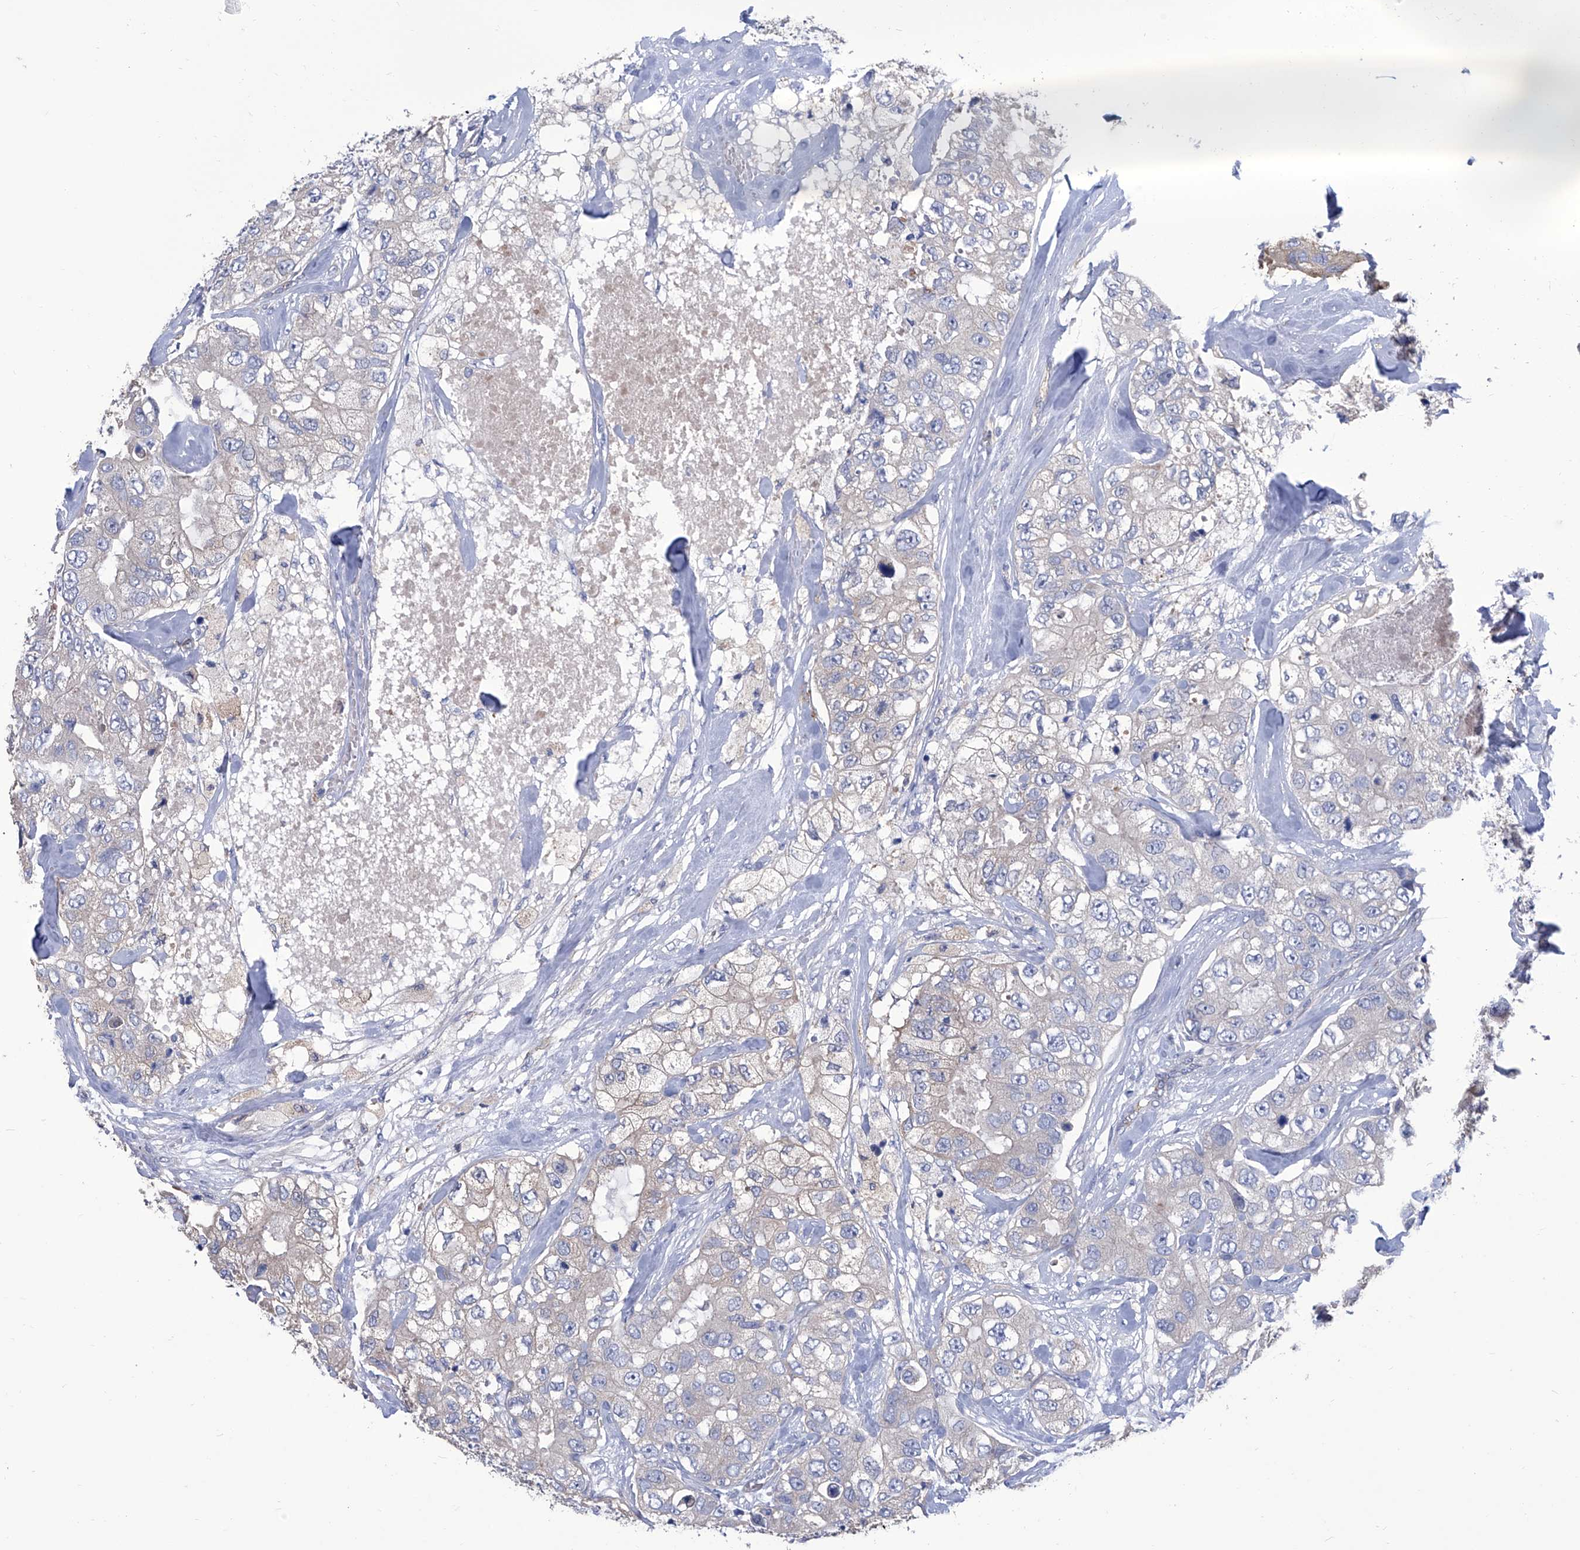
{"staining": {"intensity": "negative", "quantity": "none", "location": "none"}, "tissue": "breast cancer", "cell_type": "Tumor cells", "image_type": "cancer", "snomed": [{"axis": "morphology", "description": "Duct carcinoma"}, {"axis": "topography", "description": "Breast"}], "caption": "Immunohistochemical staining of breast cancer (infiltrating ductal carcinoma) demonstrates no significant positivity in tumor cells.", "gene": "SMS", "patient": {"sex": "female", "age": 62}}